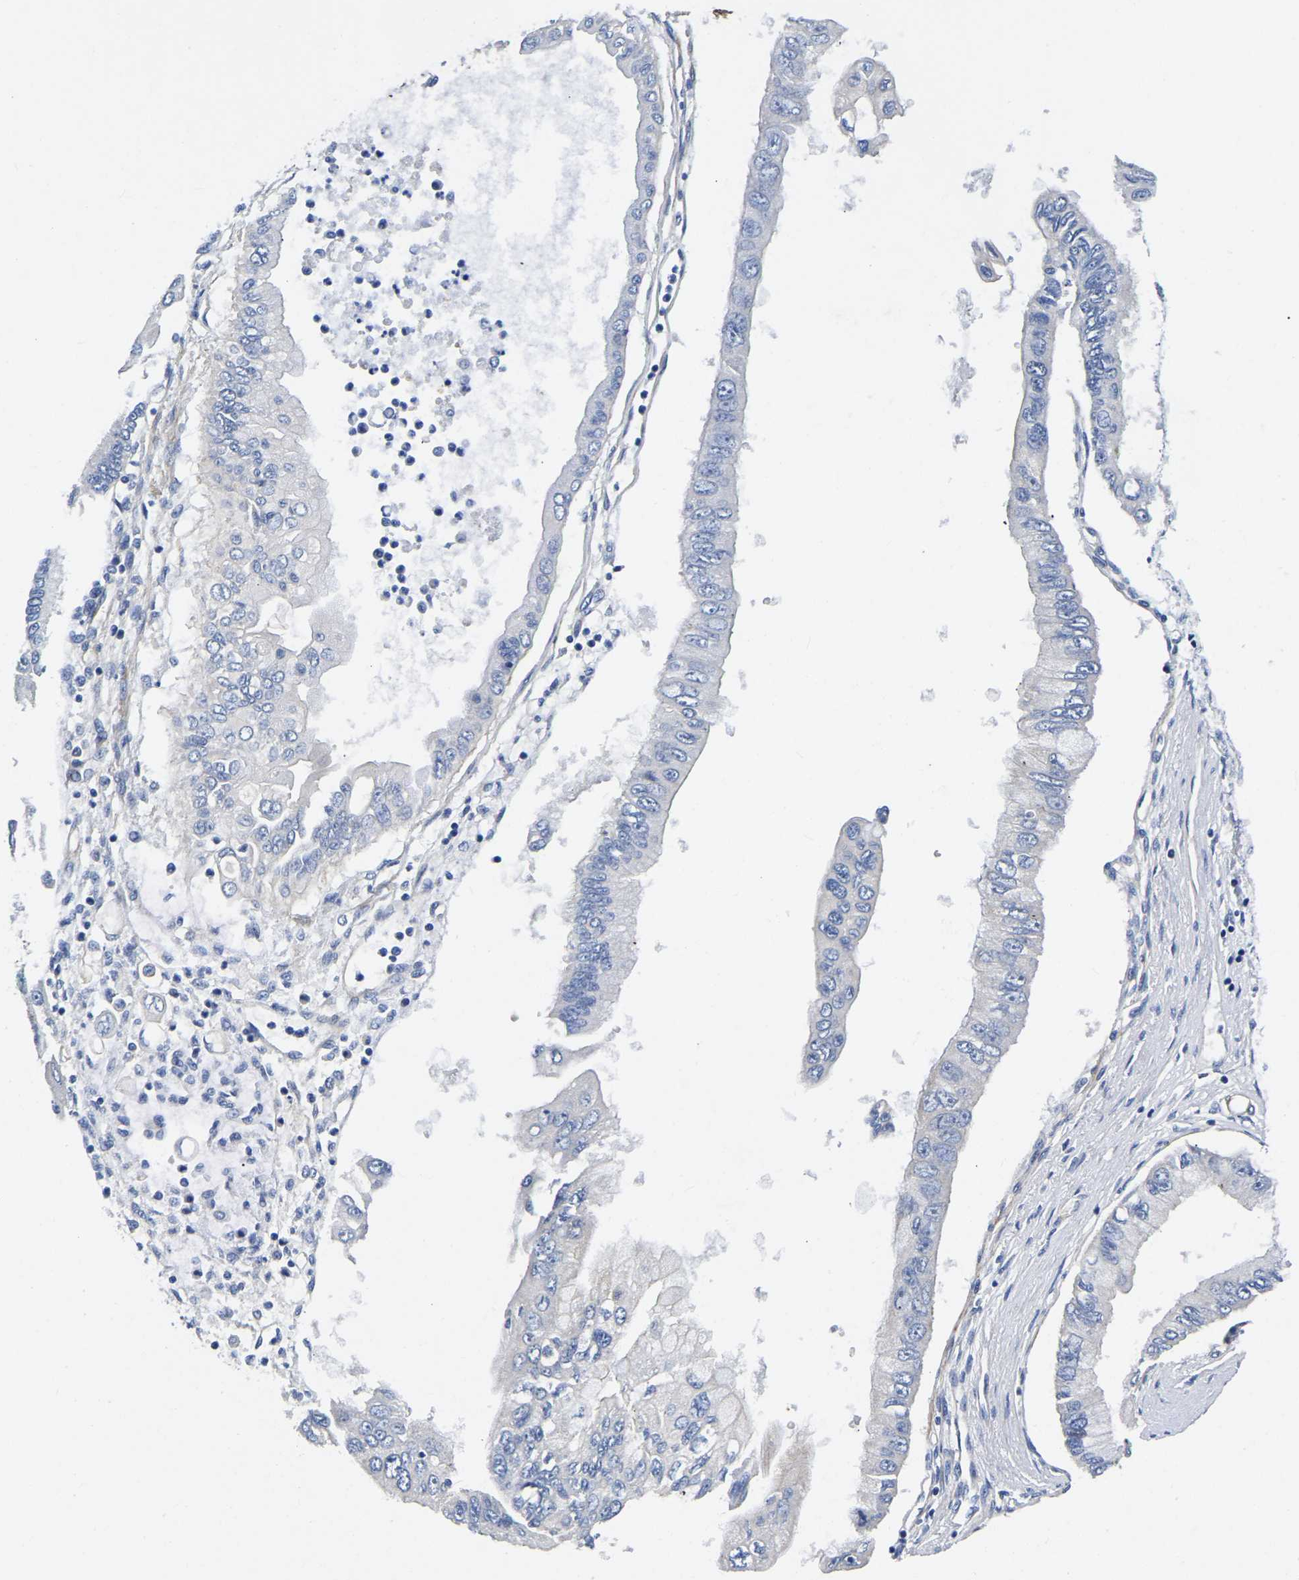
{"staining": {"intensity": "negative", "quantity": "none", "location": "none"}, "tissue": "pancreatic cancer", "cell_type": "Tumor cells", "image_type": "cancer", "snomed": [{"axis": "morphology", "description": "Adenocarcinoma, NOS"}, {"axis": "topography", "description": "Pancreas"}], "caption": "DAB immunohistochemical staining of human pancreatic cancer (adenocarcinoma) displays no significant positivity in tumor cells.", "gene": "KCTD17", "patient": {"sex": "female", "age": 77}}